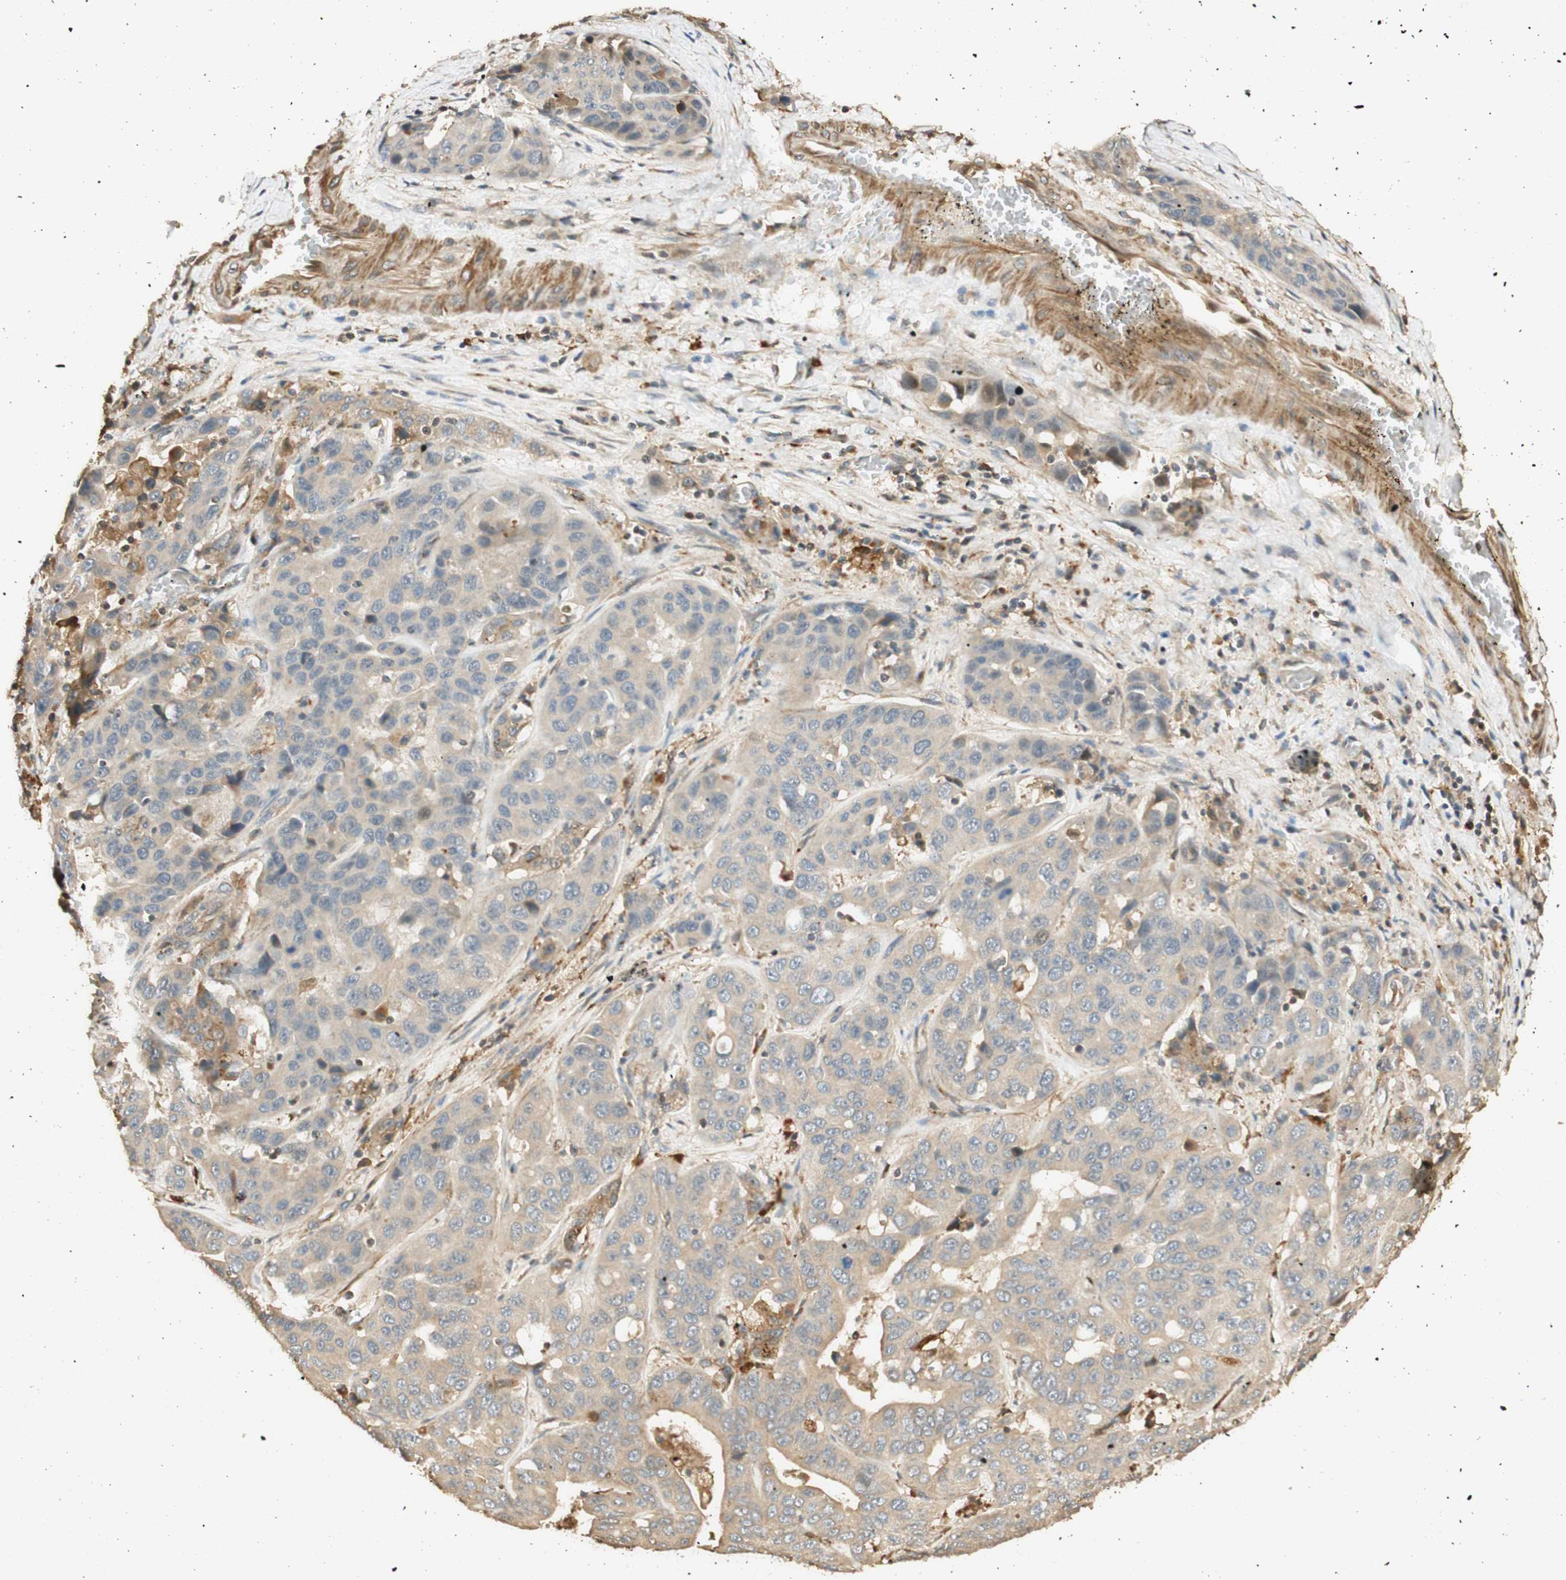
{"staining": {"intensity": "weak", "quantity": ">75%", "location": "cytoplasmic/membranous"}, "tissue": "liver cancer", "cell_type": "Tumor cells", "image_type": "cancer", "snomed": [{"axis": "morphology", "description": "Cholangiocarcinoma"}, {"axis": "topography", "description": "Liver"}], "caption": "Protein expression by immunohistochemistry (IHC) reveals weak cytoplasmic/membranous expression in about >75% of tumor cells in cholangiocarcinoma (liver).", "gene": "AGER", "patient": {"sex": "female", "age": 52}}